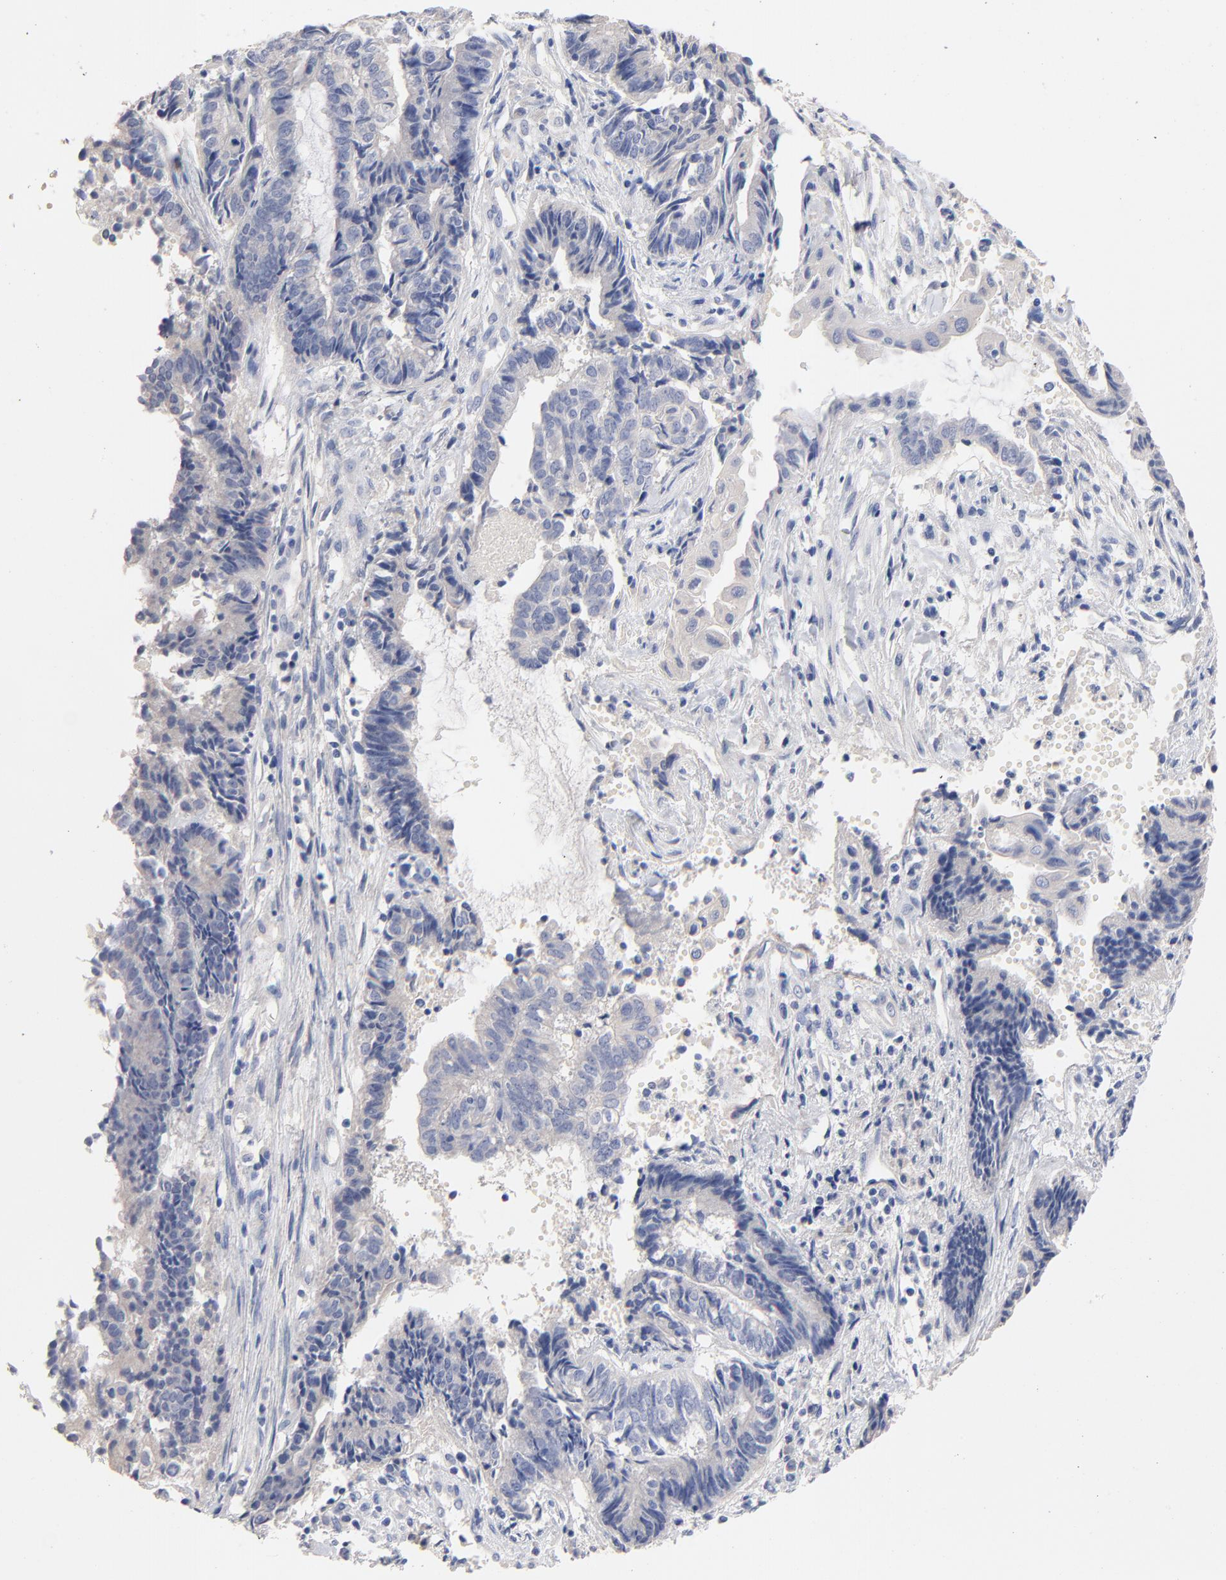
{"staining": {"intensity": "negative", "quantity": "none", "location": "none"}, "tissue": "endometrial cancer", "cell_type": "Tumor cells", "image_type": "cancer", "snomed": [{"axis": "morphology", "description": "Adenocarcinoma, NOS"}, {"axis": "topography", "description": "Uterus"}, {"axis": "topography", "description": "Endometrium"}], "caption": "There is no significant expression in tumor cells of endometrial cancer (adenocarcinoma).", "gene": "CPS1", "patient": {"sex": "female", "age": 70}}